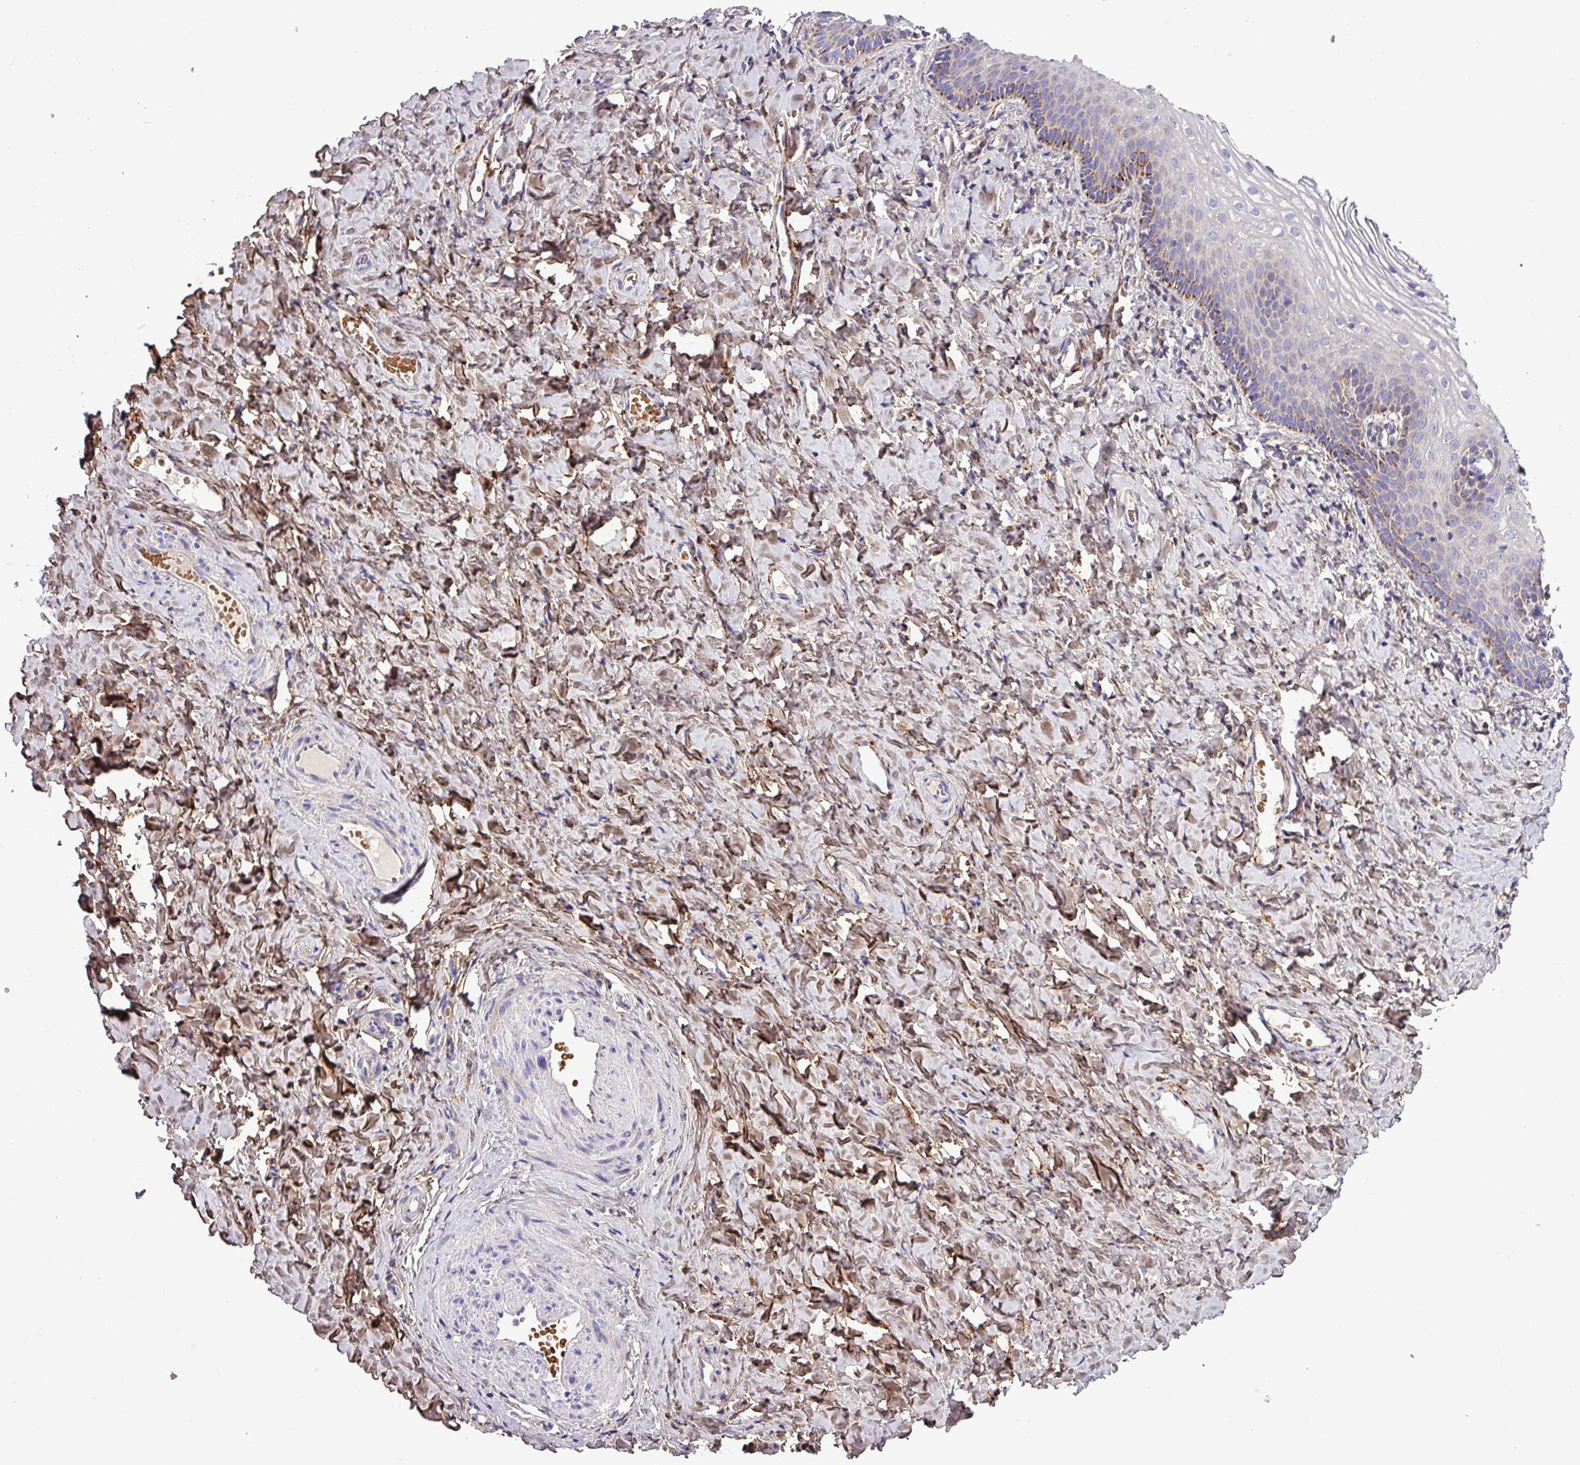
{"staining": {"intensity": "moderate", "quantity": "<25%", "location": "cytoplasmic/membranous"}, "tissue": "vagina", "cell_type": "Squamous epithelial cells", "image_type": "normal", "snomed": [{"axis": "morphology", "description": "Normal tissue, NOS"}, {"axis": "topography", "description": "Vagina"}], "caption": "Immunohistochemical staining of unremarkable human vagina exhibits moderate cytoplasmic/membranous protein staining in approximately <25% of squamous epithelial cells. The protein of interest is shown in brown color, while the nuclei are stained blue.", "gene": "FAM183A", "patient": {"sex": "female", "age": 60}}